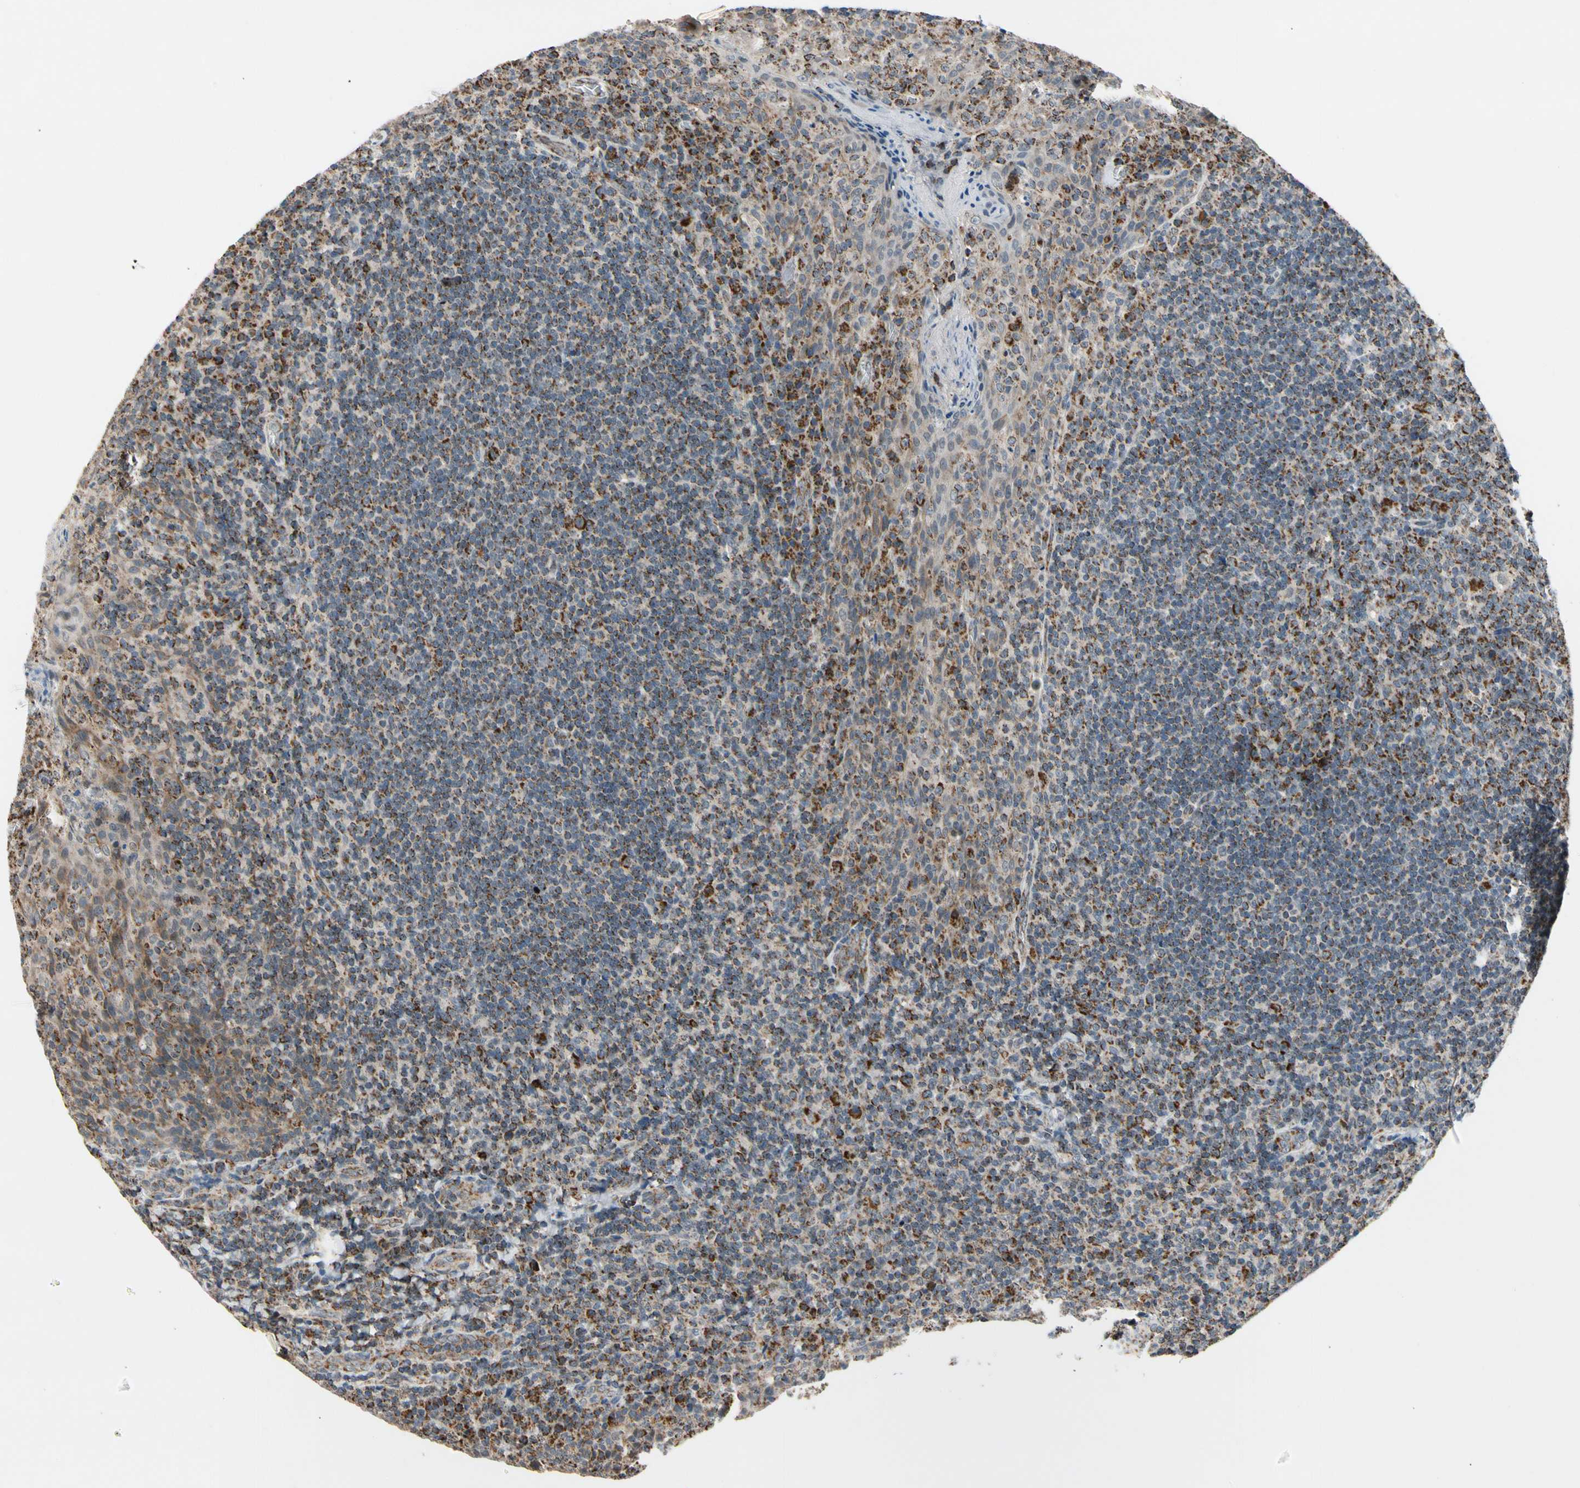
{"staining": {"intensity": "strong", "quantity": "25%-75%", "location": "cytoplasmic/membranous"}, "tissue": "tonsil", "cell_type": "Germinal center cells", "image_type": "normal", "snomed": [{"axis": "morphology", "description": "Normal tissue, NOS"}, {"axis": "topography", "description": "Tonsil"}], "caption": "DAB immunohistochemical staining of normal human tonsil demonstrates strong cytoplasmic/membranous protein expression in about 25%-75% of germinal center cells.", "gene": "KHDC4", "patient": {"sex": "male", "age": 17}}